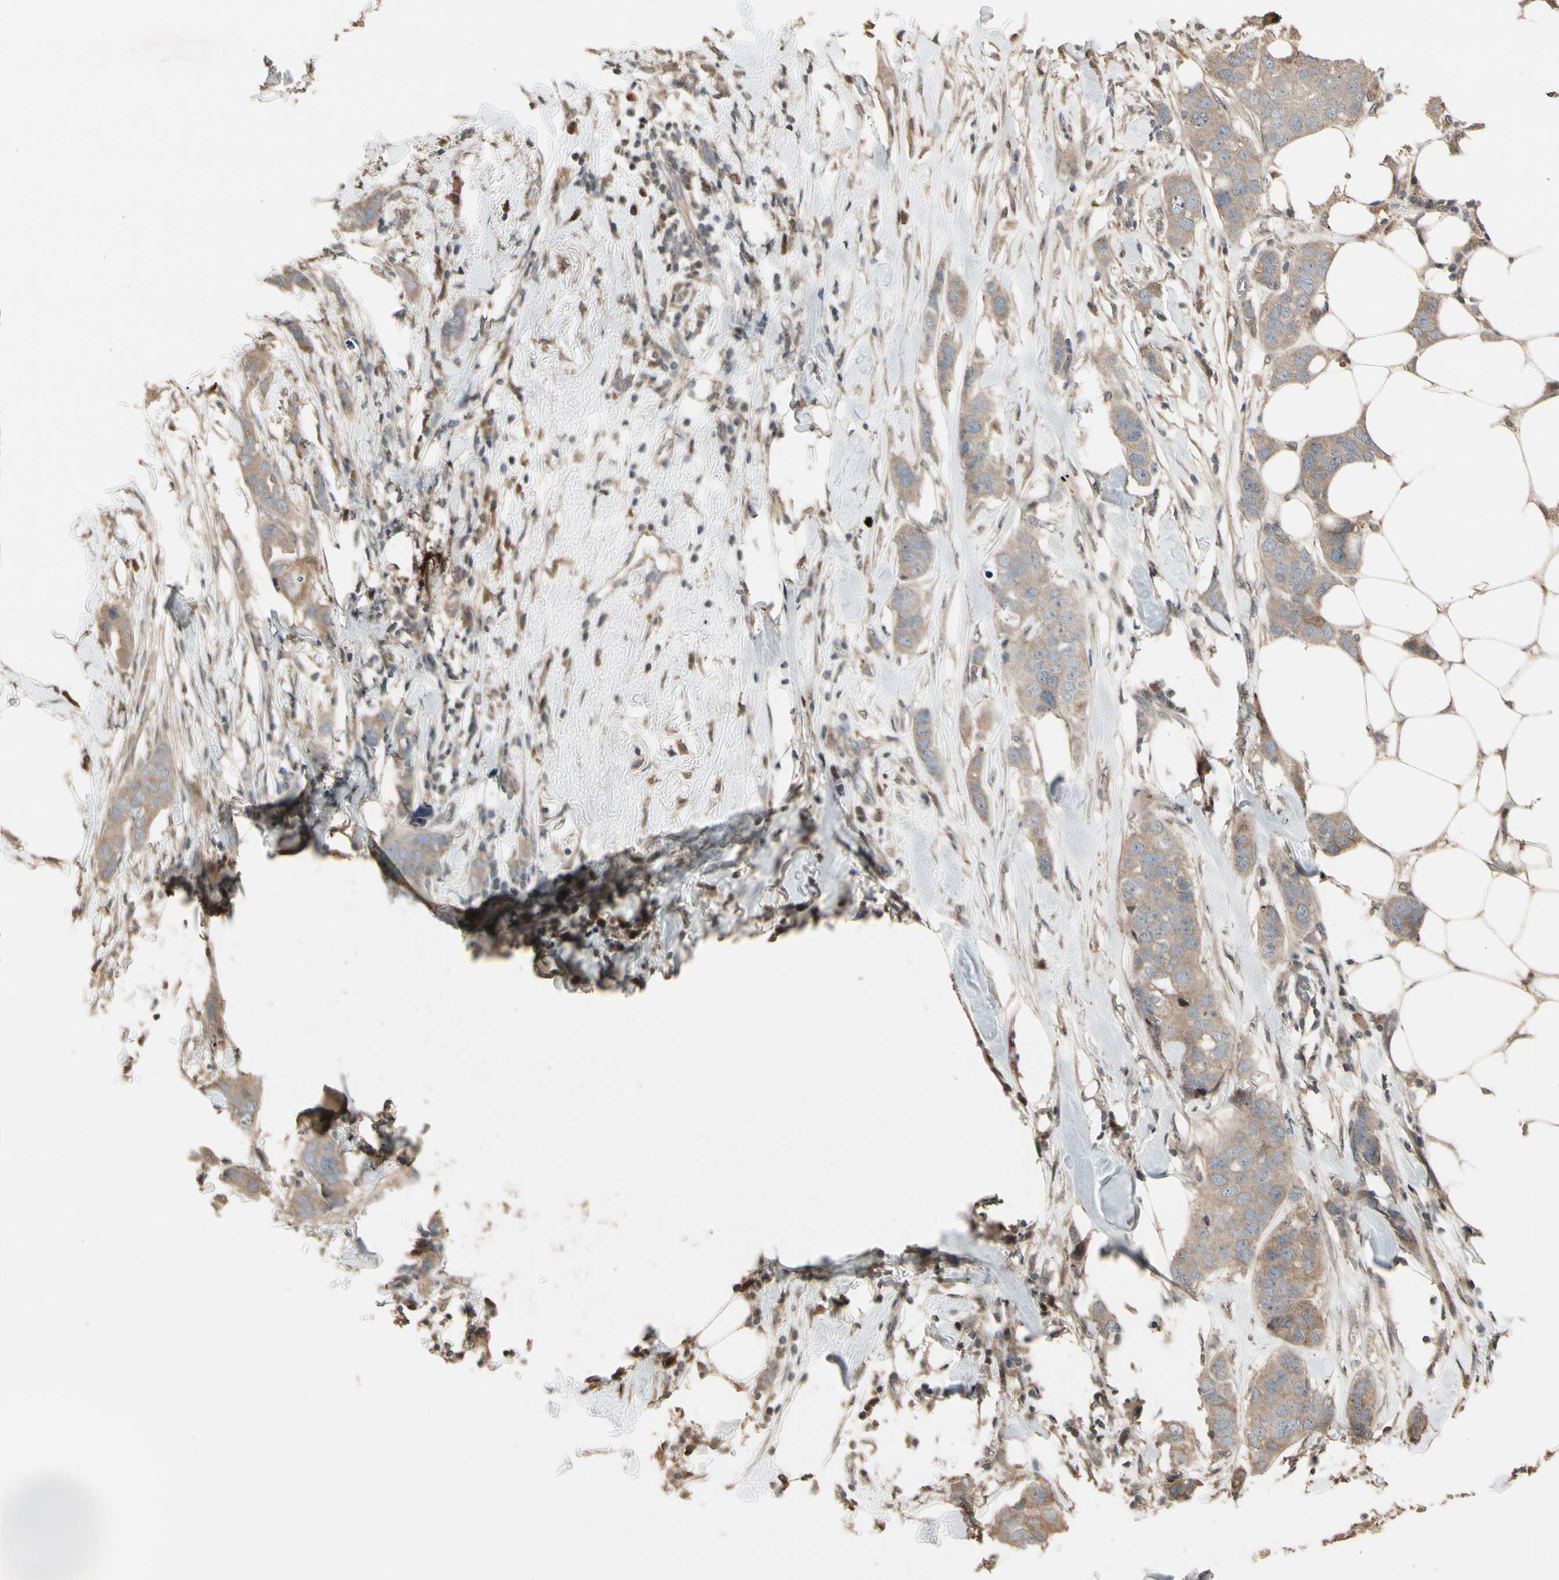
{"staining": {"intensity": "weak", "quantity": "25%-75%", "location": "cytoplasmic/membranous"}, "tissue": "breast cancer", "cell_type": "Tumor cells", "image_type": "cancer", "snomed": [{"axis": "morphology", "description": "Duct carcinoma"}, {"axis": "topography", "description": "Breast"}], "caption": "Breast cancer (infiltrating ductal carcinoma) stained with IHC reveals weak cytoplasmic/membranous positivity in approximately 25%-75% of tumor cells. (IHC, brightfield microscopy, high magnification).", "gene": "CSF1R", "patient": {"sex": "female", "age": 50}}